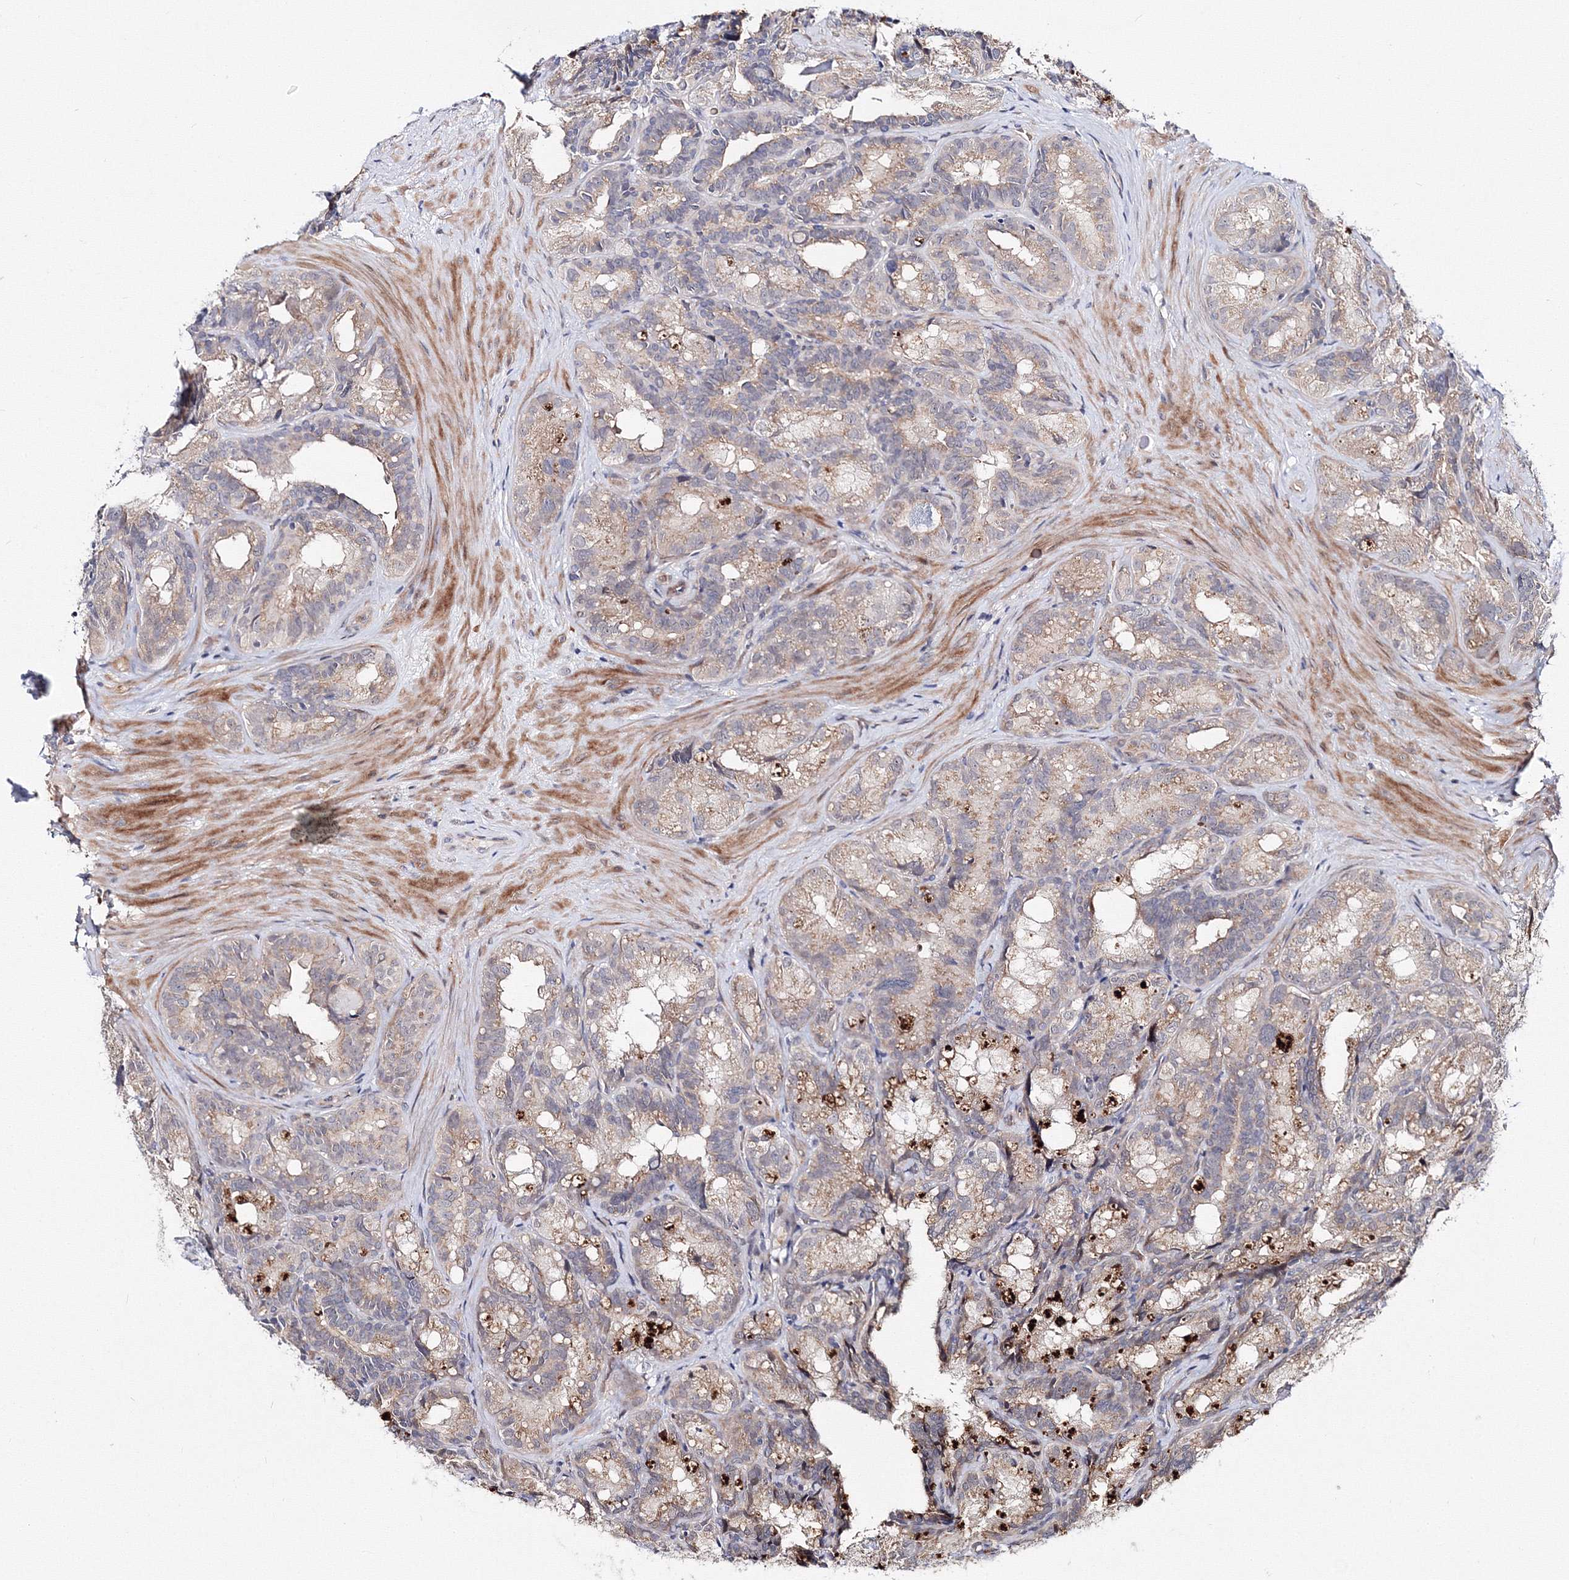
{"staining": {"intensity": "weak", "quantity": "25%-75%", "location": "cytoplasmic/membranous"}, "tissue": "seminal vesicle", "cell_type": "Glandular cells", "image_type": "normal", "snomed": [{"axis": "morphology", "description": "Normal tissue, NOS"}, {"axis": "topography", "description": "Seminal veicle"}], "caption": "This histopathology image shows IHC staining of normal seminal vesicle, with low weak cytoplasmic/membranous positivity in about 25%-75% of glandular cells.", "gene": "C11orf52", "patient": {"sex": "male", "age": 60}}